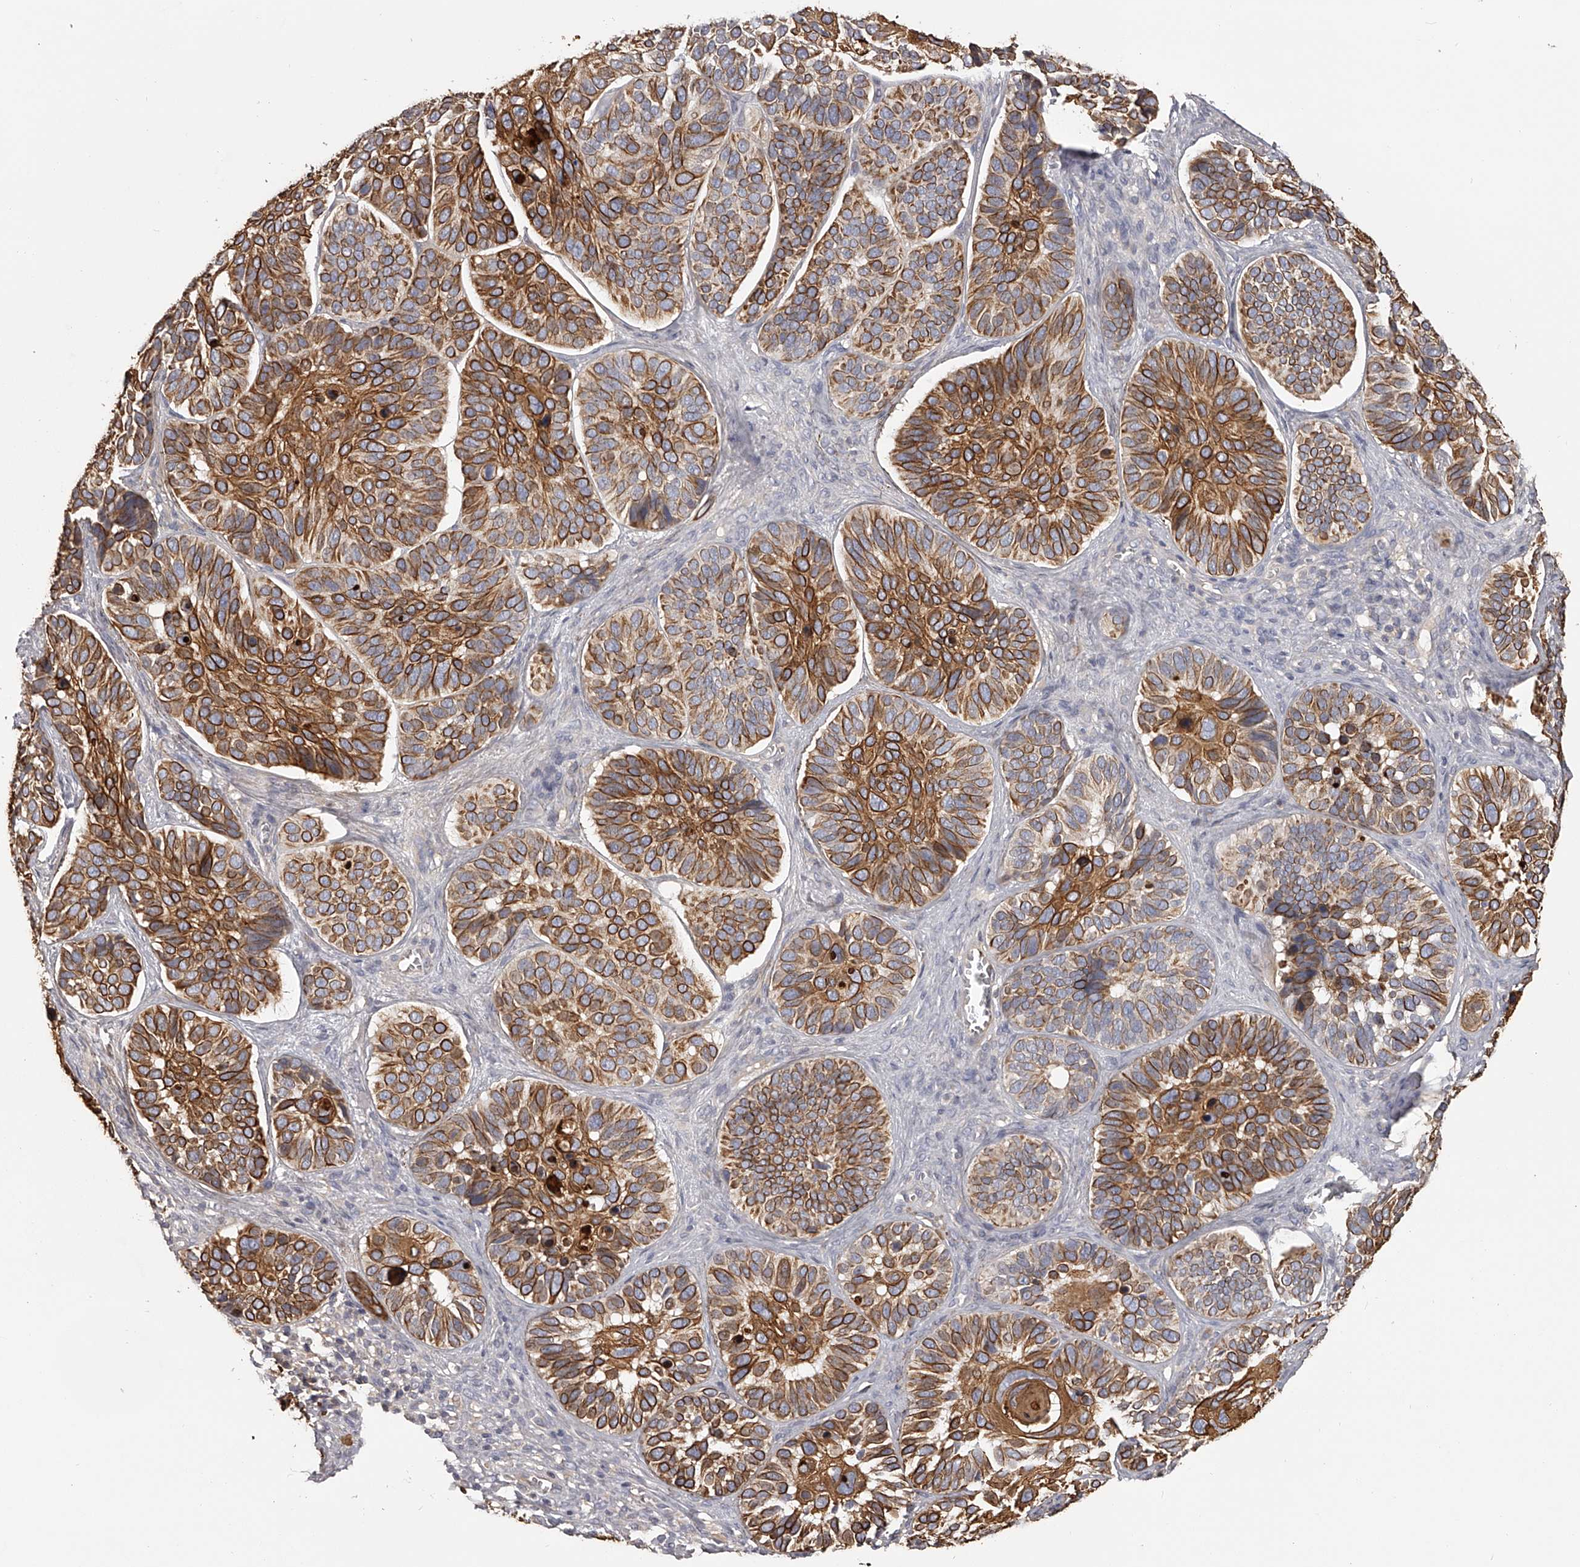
{"staining": {"intensity": "strong", "quantity": ">75%", "location": "cytoplasmic/membranous"}, "tissue": "skin cancer", "cell_type": "Tumor cells", "image_type": "cancer", "snomed": [{"axis": "morphology", "description": "Basal cell carcinoma"}, {"axis": "topography", "description": "Skin"}], "caption": "High-power microscopy captured an immunohistochemistry image of skin basal cell carcinoma, revealing strong cytoplasmic/membranous expression in approximately >75% of tumor cells.", "gene": "TNN", "patient": {"sex": "male", "age": 62}}